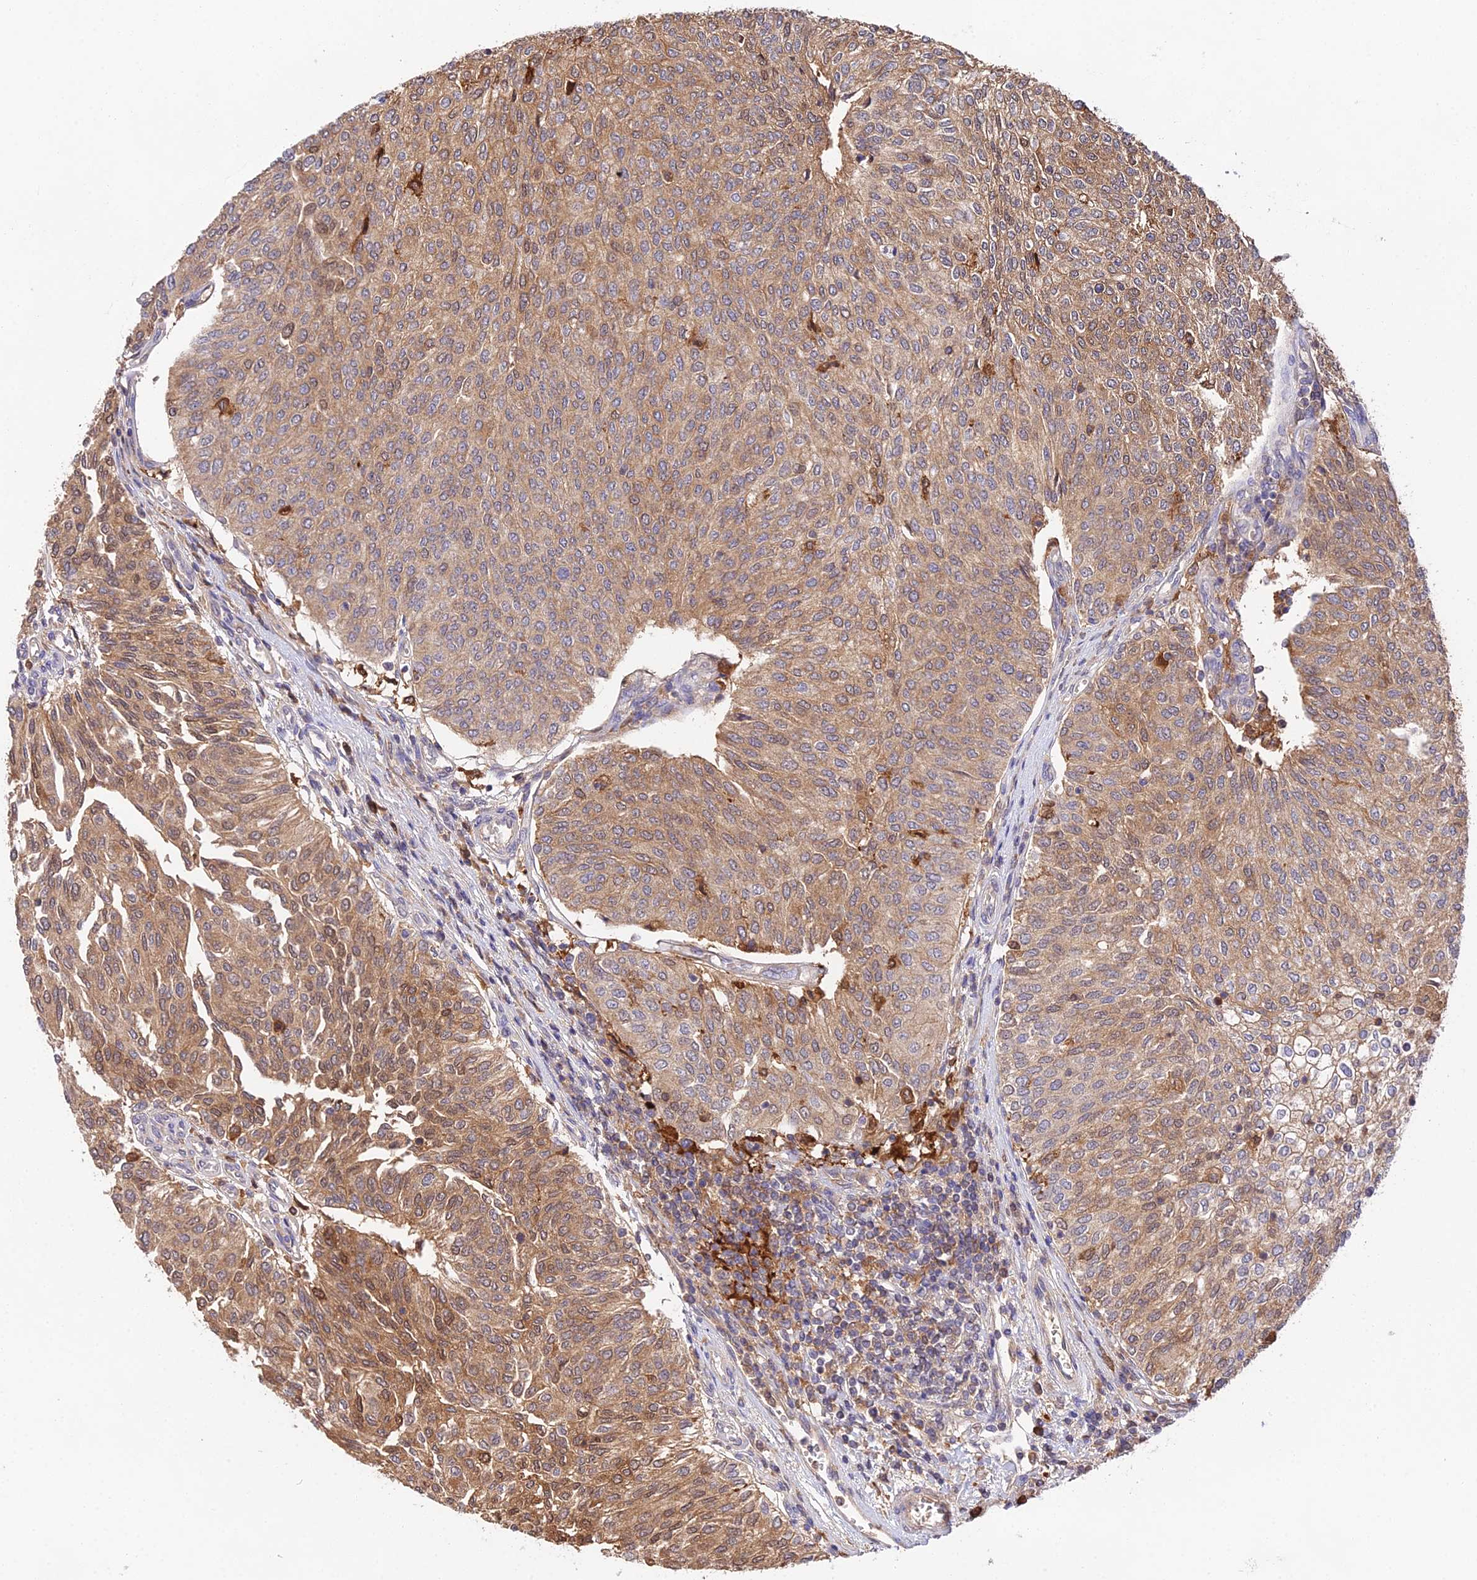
{"staining": {"intensity": "moderate", "quantity": ">75%", "location": "cytoplasmic/membranous"}, "tissue": "urothelial cancer", "cell_type": "Tumor cells", "image_type": "cancer", "snomed": [{"axis": "morphology", "description": "Urothelial carcinoma, High grade"}, {"axis": "topography", "description": "Urinary bladder"}], "caption": "Immunohistochemistry of high-grade urothelial carcinoma shows medium levels of moderate cytoplasmic/membranous staining in about >75% of tumor cells.", "gene": "FBP1", "patient": {"sex": "female", "age": 79}}